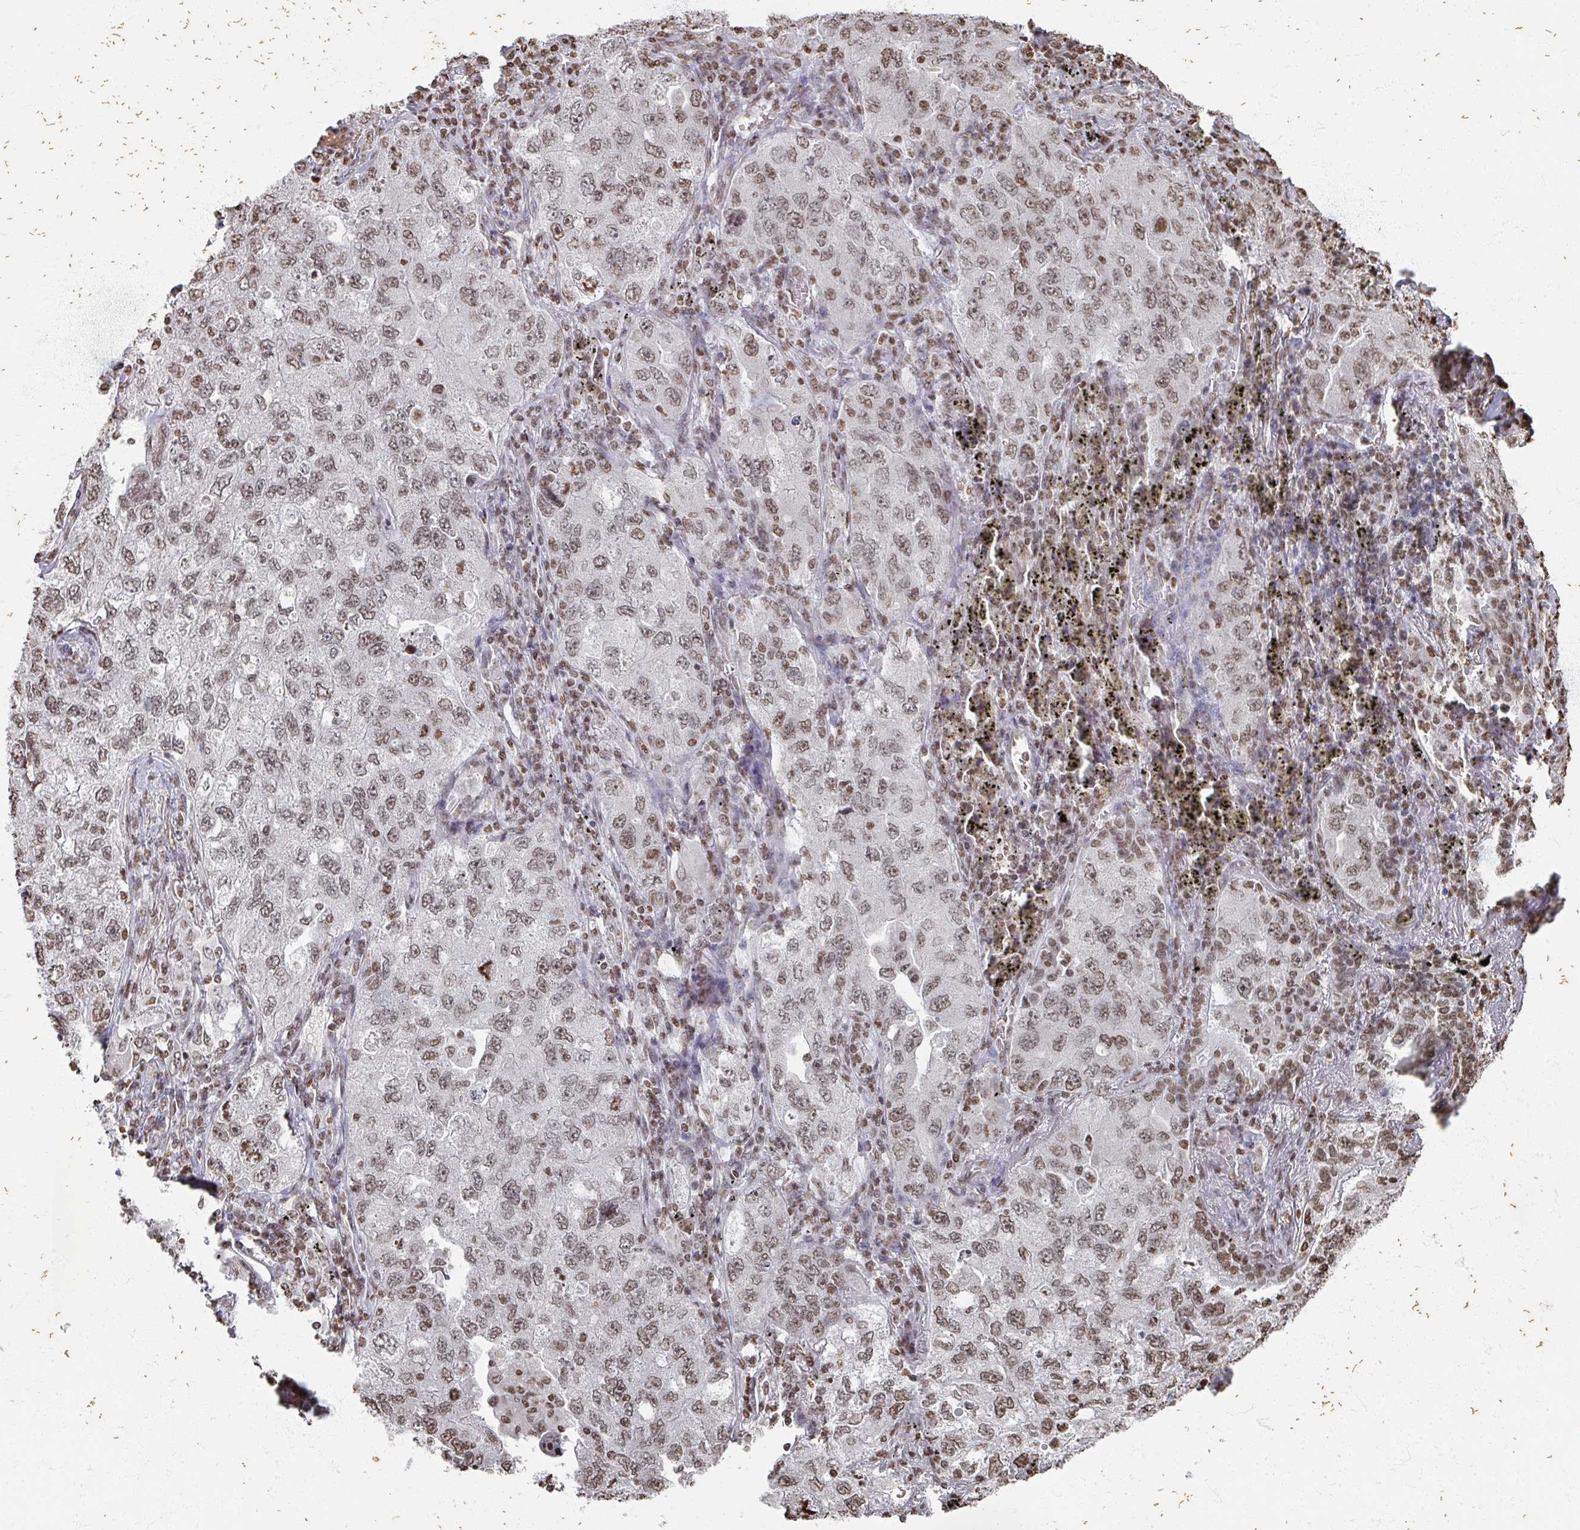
{"staining": {"intensity": "weak", "quantity": ">75%", "location": "nuclear"}, "tissue": "lung cancer", "cell_type": "Tumor cells", "image_type": "cancer", "snomed": [{"axis": "morphology", "description": "Adenocarcinoma, NOS"}, {"axis": "topography", "description": "Lung"}], "caption": "Immunohistochemical staining of human adenocarcinoma (lung) demonstrates low levels of weak nuclear expression in about >75% of tumor cells.", "gene": "DCUN1D5", "patient": {"sex": "female", "age": 57}}